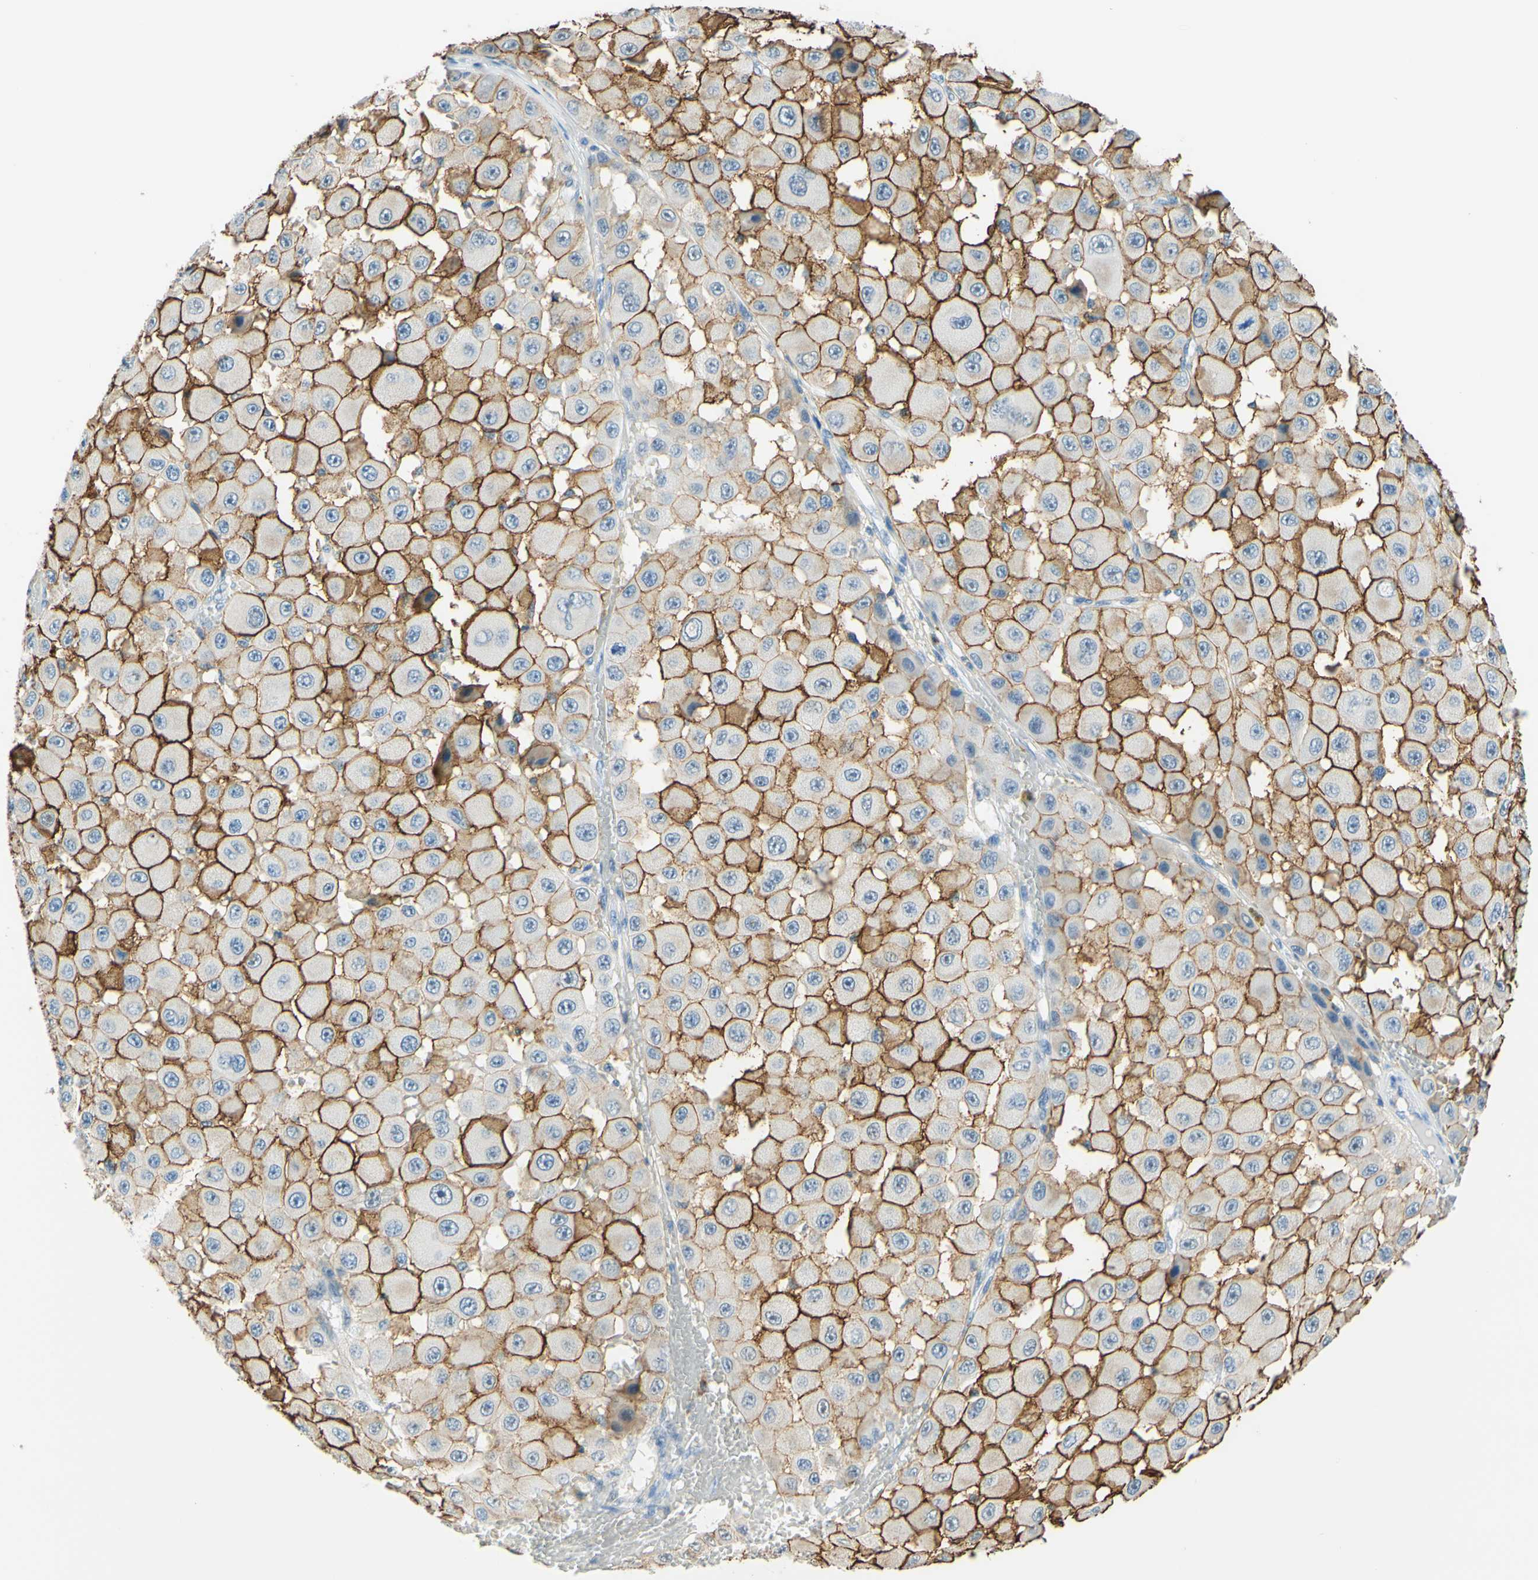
{"staining": {"intensity": "strong", "quantity": ">75%", "location": "cytoplasmic/membranous"}, "tissue": "melanoma", "cell_type": "Tumor cells", "image_type": "cancer", "snomed": [{"axis": "morphology", "description": "Malignant melanoma, NOS"}, {"axis": "topography", "description": "Skin"}], "caption": "Melanoma stained with DAB immunohistochemistry shows high levels of strong cytoplasmic/membranous positivity in about >75% of tumor cells.", "gene": "TREM2", "patient": {"sex": "female", "age": 81}}